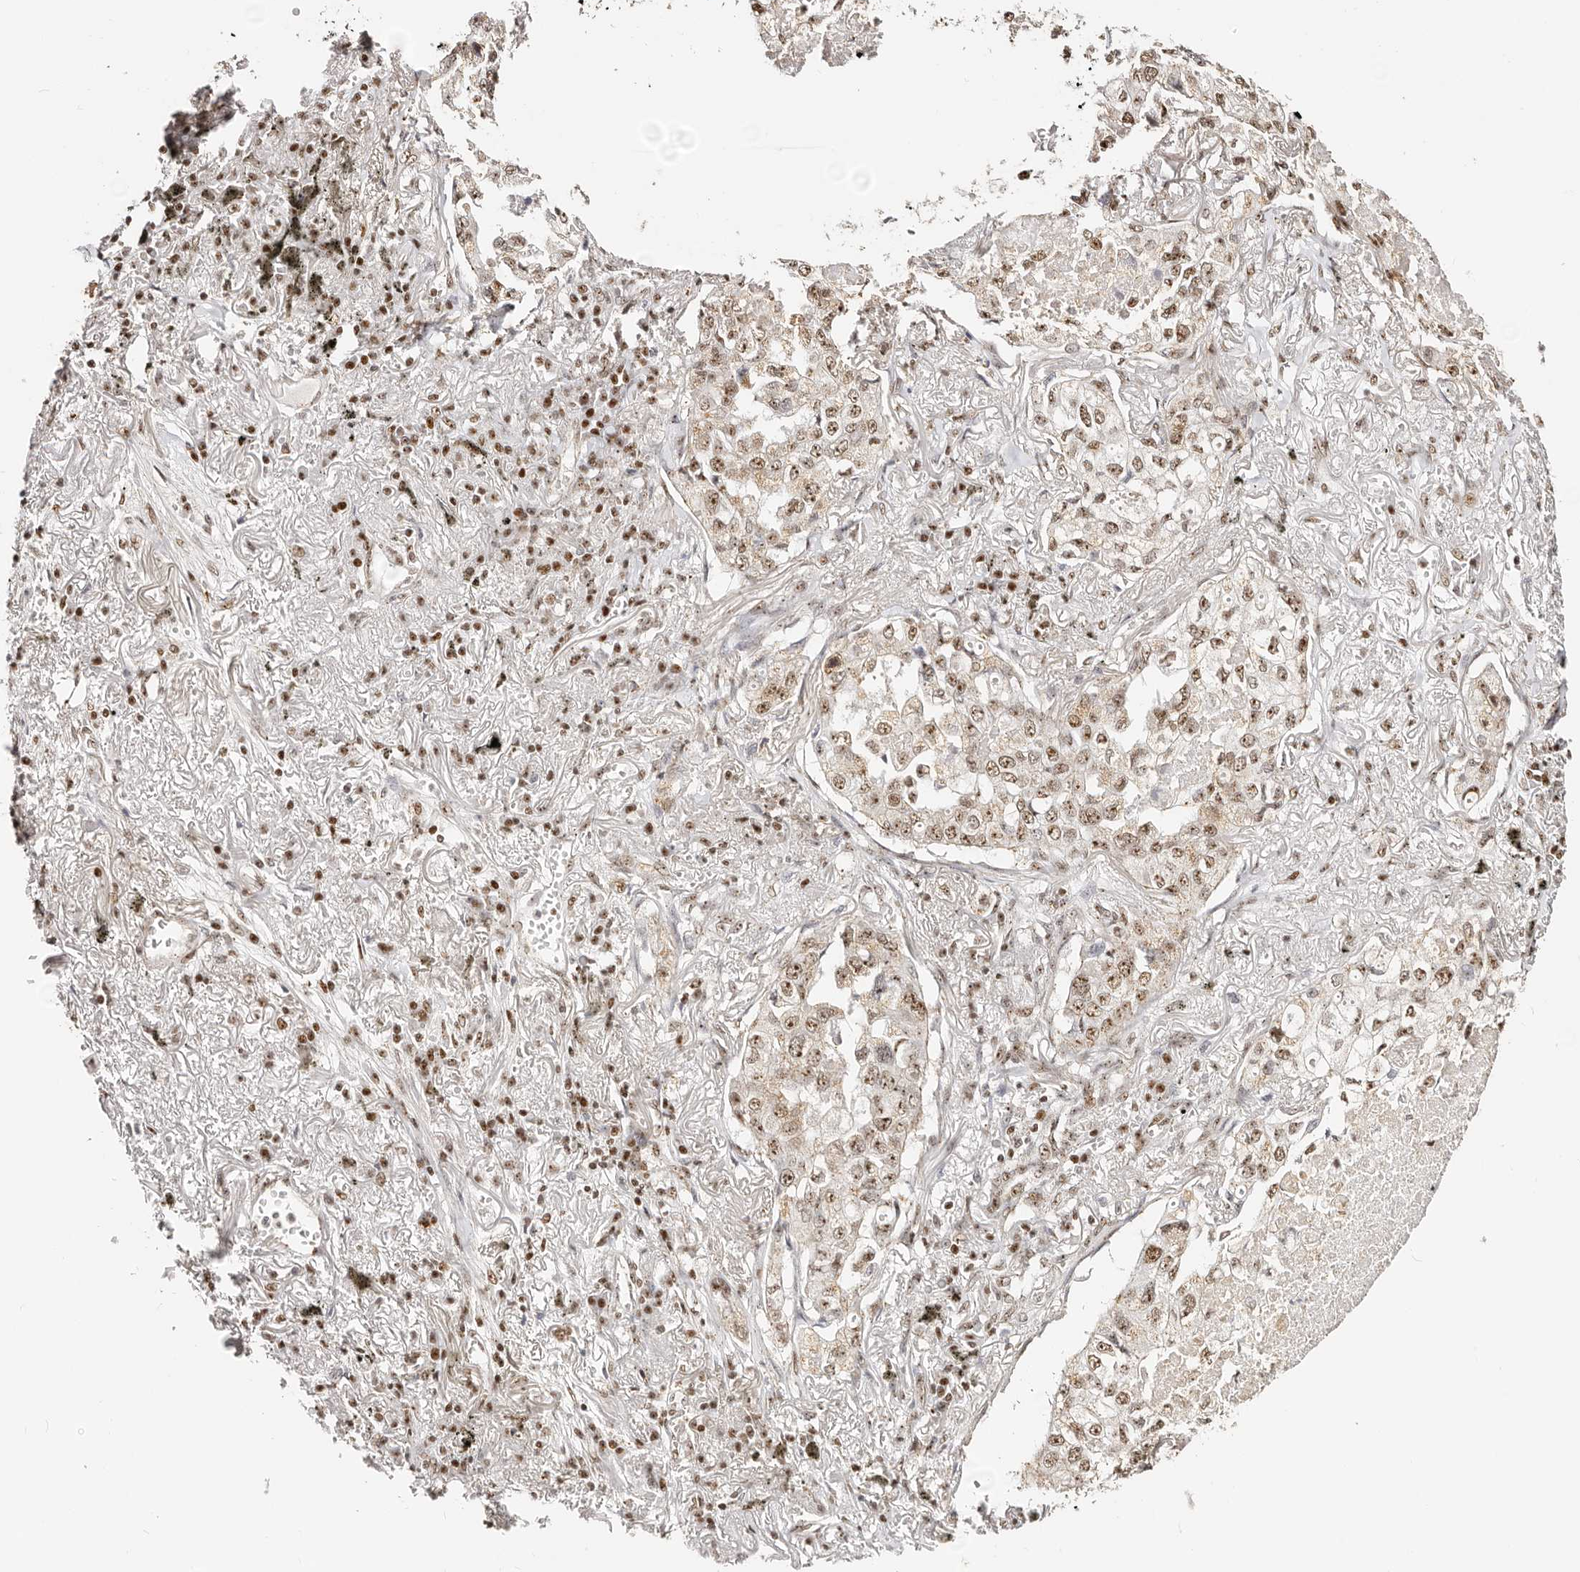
{"staining": {"intensity": "moderate", "quantity": ">75%", "location": "nuclear"}, "tissue": "lung cancer", "cell_type": "Tumor cells", "image_type": "cancer", "snomed": [{"axis": "morphology", "description": "Adenocarcinoma, NOS"}, {"axis": "topography", "description": "Lung"}], "caption": "Immunohistochemistry (DAB) staining of lung cancer (adenocarcinoma) shows moderate nuclear protein staining in about >75% of tumor cells. (Stains: DAB in brown, nuclei in blue, Microscopy: brightfield microscopy at high magnification).", "gene": "IQGAP3", "patient": {"sex": "male", "age": 65}}